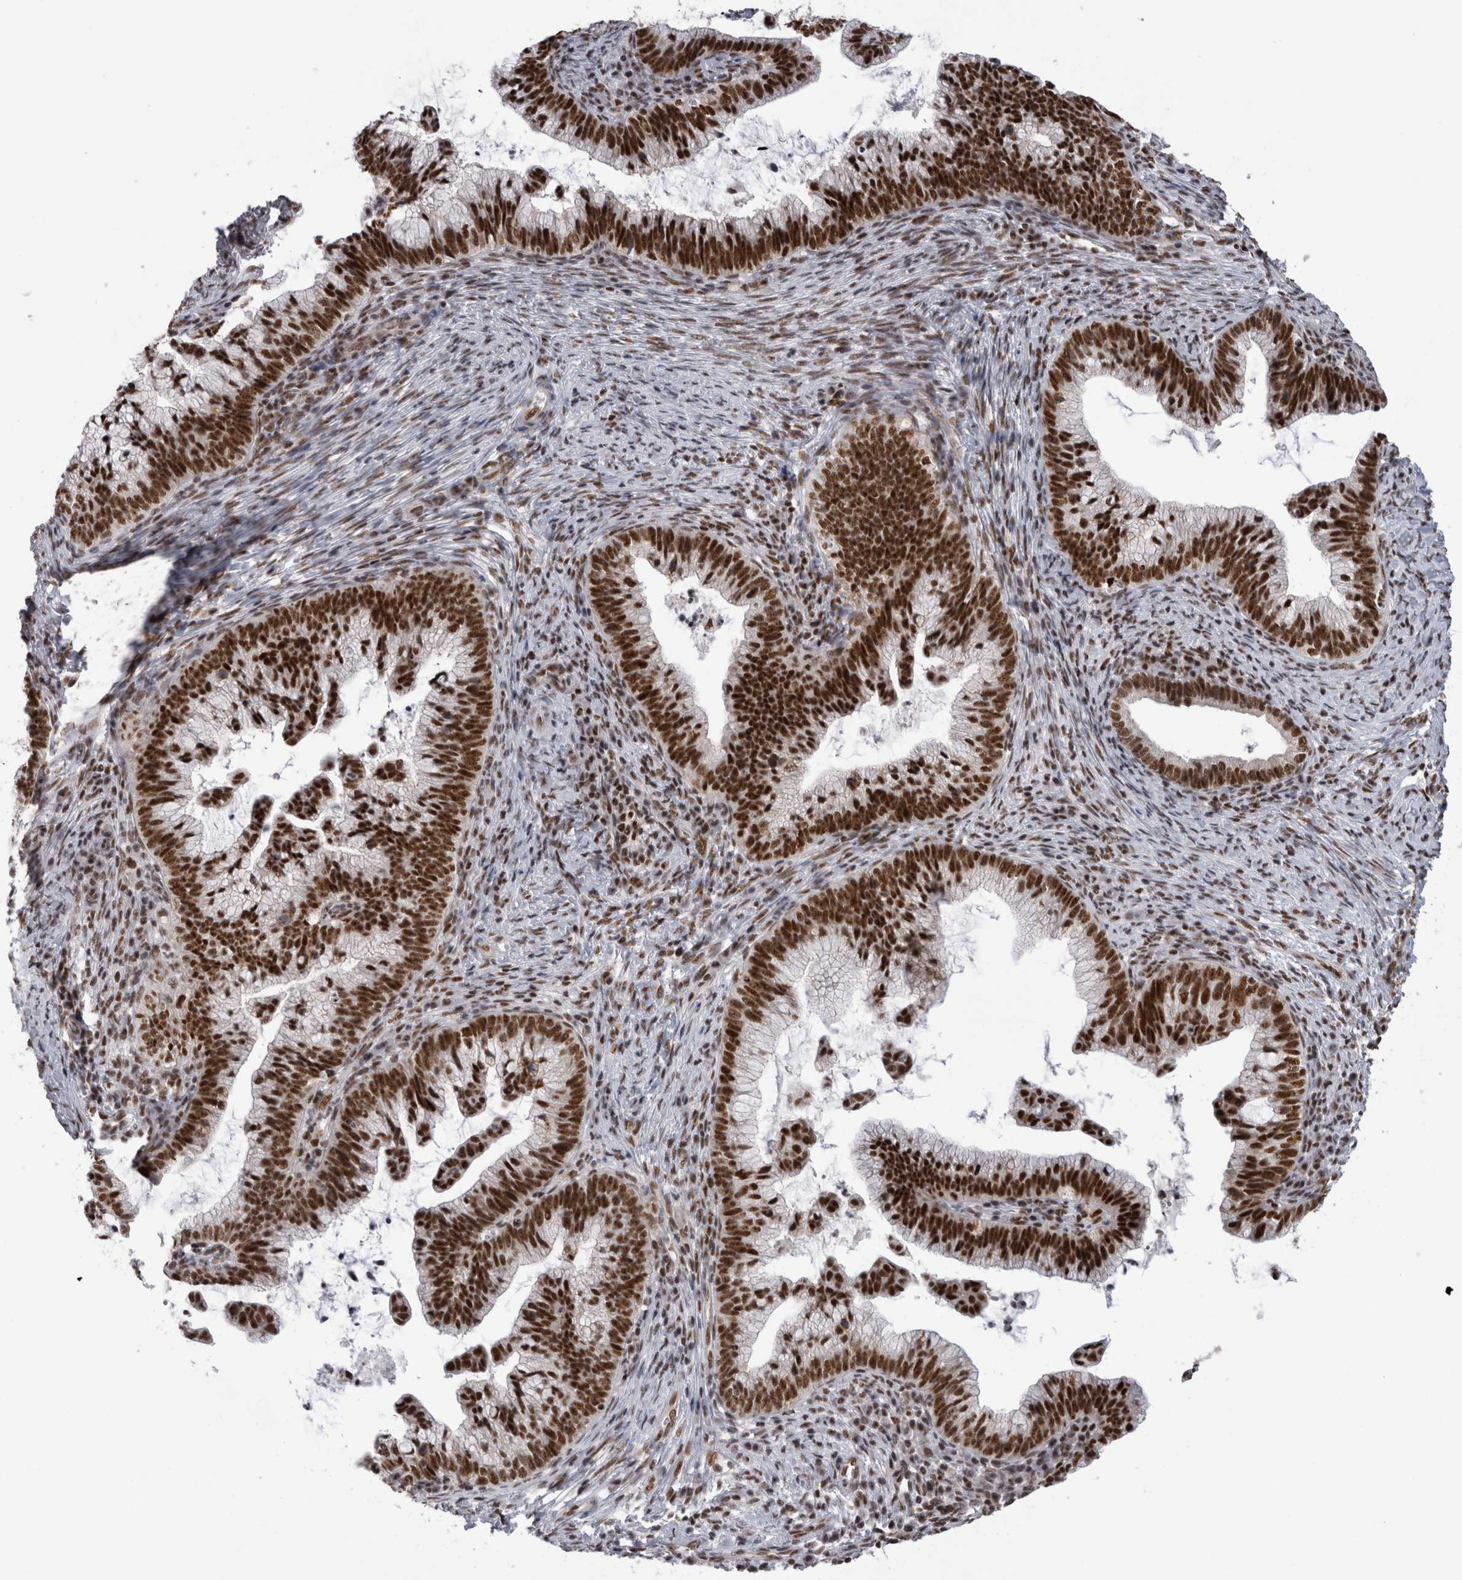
{"staining": {"intensity": "strong", "quantity": ">75%", "location": "nuclear"}, "tissue": "cervical cancer", "cell_type": "Tumor cells", "image_type": "cancer", "snomed": [{"axis": "morphology", "description": "Adenocarcinoma, NOS"}, {"axis": "topography", "description": "Cervix"}], "caption": "High-magnification brightfield microscopy of adenocarcinoma (cervical) stained with DAB (3,3'-diaminobenzidine) (brown) and counterstained with hematoxylin (blue). tumor cells exhibit strong nuclear staining is identified in approximately>75% of cells. The protein is stained brown, and the nuclei are stained in blue (DAB (3,3'-diaminobenzidine) IHC with brightfield microscopy, high magnification).", "gene": "CDK11A", "patient": {"sex": "female", "age": 36}}